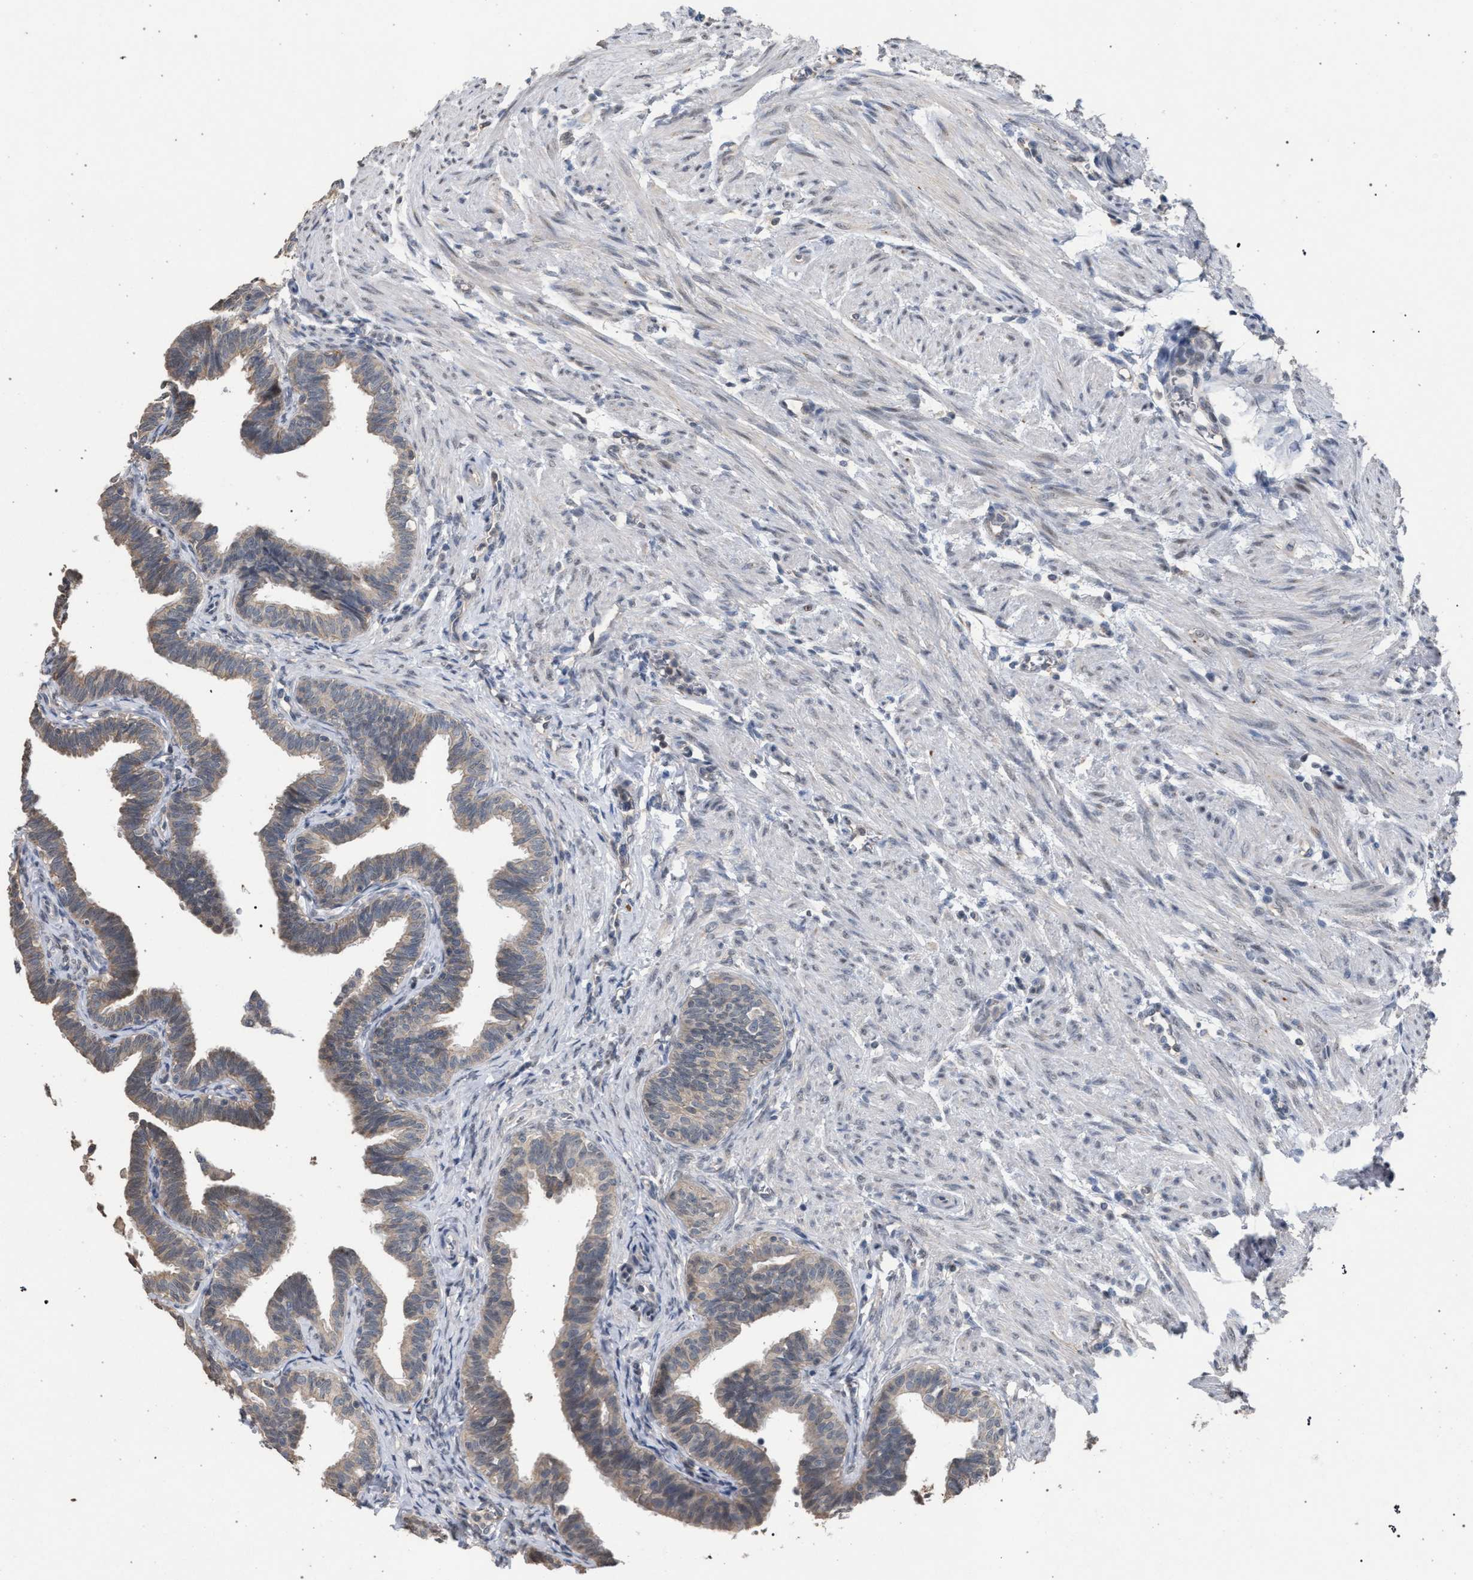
{"staining": {"intensity": "weak", "quantity": ">75%", "location": "cytoplasmic/membranous"}, "tissue": "fallopian tube", "cell_type": "Glandular cells", "image_type": "normal", "snomed": [{"axis": "morphology", "description": "Normal tissue, NOS"}, {"axis": "topography", "description": "Fallopian tube"}, {"axis": "topography", "description": "Ovary"}], "caption": "This histopathology image shows benign fallopian tube stained with immunohistochemistry (IHC) to label a protein in brown. The cytoplasmic/membranous of glandular cells show weak positivity for the protein. Nuclei are counter-stained blue.", "gene": "TECPR1", "patient": {"sex": "female", "age": 23}}